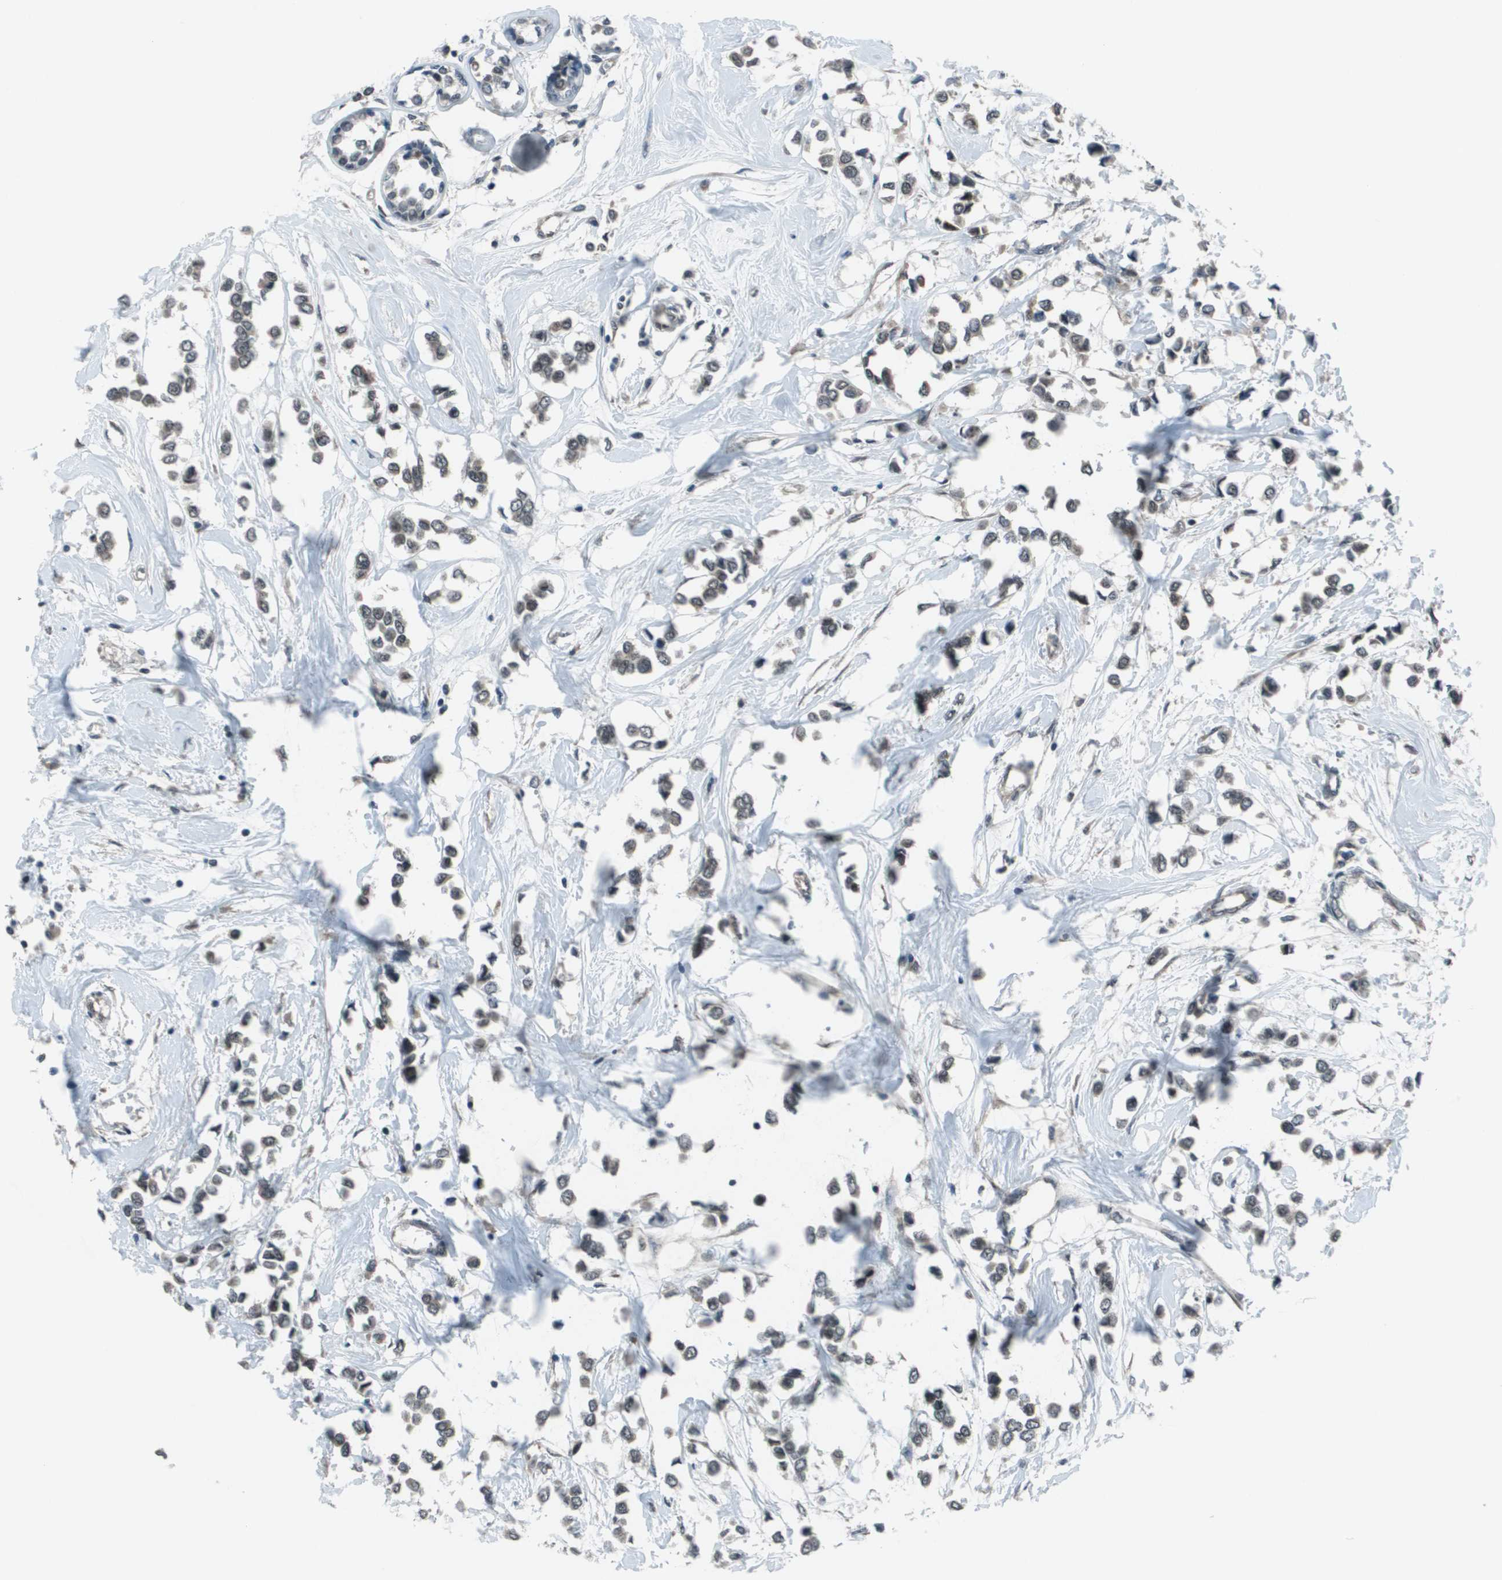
{"staining": {"intensity": "weak", "quantity": "25%-75%", "location": "cytoplasmic/membranous"}, "tissue": "breast cancer", "cell_type": "Tumor cells", "image_type": "cancer", "snomed": [{"axis": "morphology", "description": "Lobular carcinoma"}, {"axis": "topography", "description": "Breast"}], "caption": "This photomicrograph demonstrates immunohistochemistry (IHC) staining of breast lobular carcinoma, with low weak cytoplasmic/membranous staining in about 25%-75% of tumor cells.", "gene": "PPFIA1", "patient": {"sex": "female", "age": 51}}